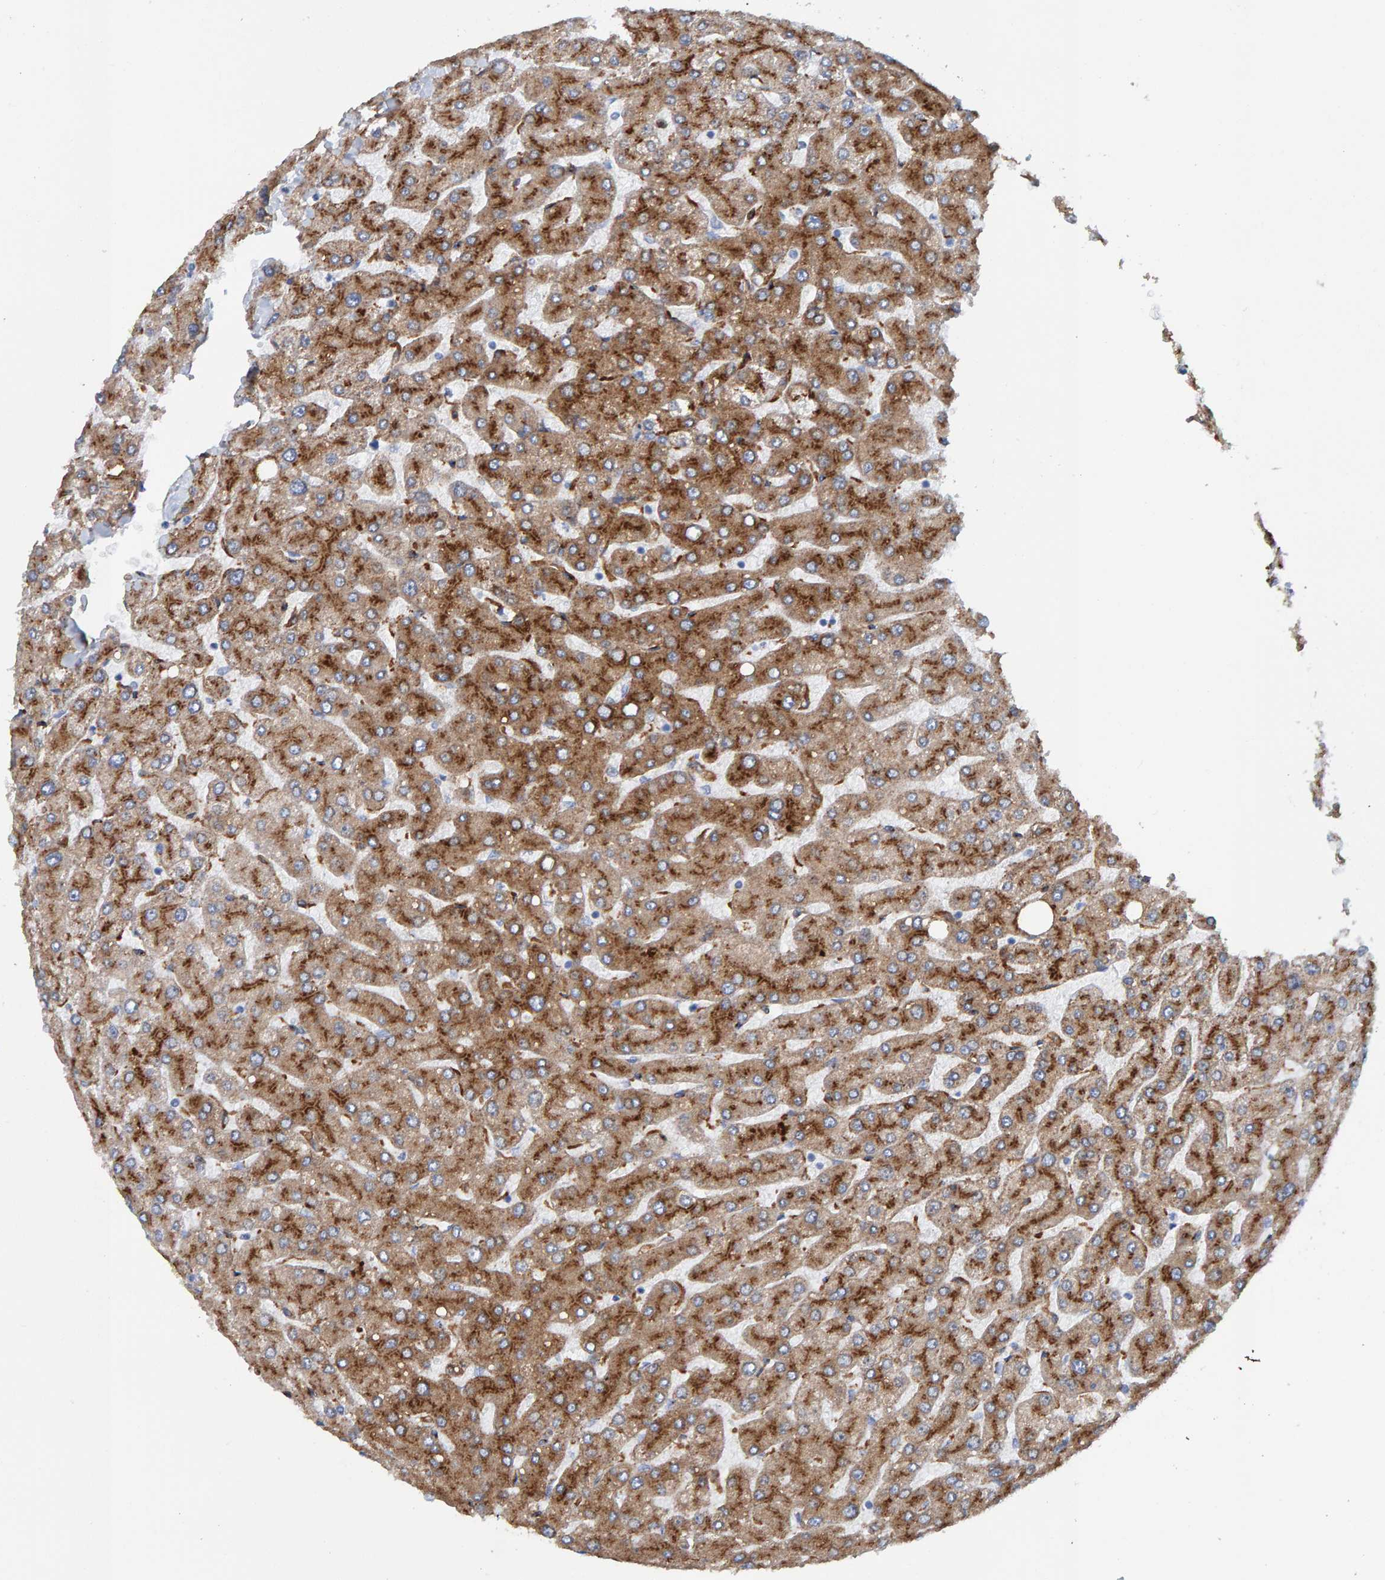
{"staining": {"intensity": "negative", "quantity": "none", "location": "none"}, "tissue": "liver", "cell_type": "Cholangiocytes", "image_type": "normal", "snomed": [{"axis": "morphology", "description": "Normal tissue, NOS"}, {"axis": "topography", "description": "Liver"}], "caption": "The micrograph exhibits no staining of cholangiocytes in benign liver. (DAB (3,3'-diaminobenzidine) immunohistochemistry, high magnification).", "gene": "LRP1", "patient": {"sex": "male", "age": 55}}